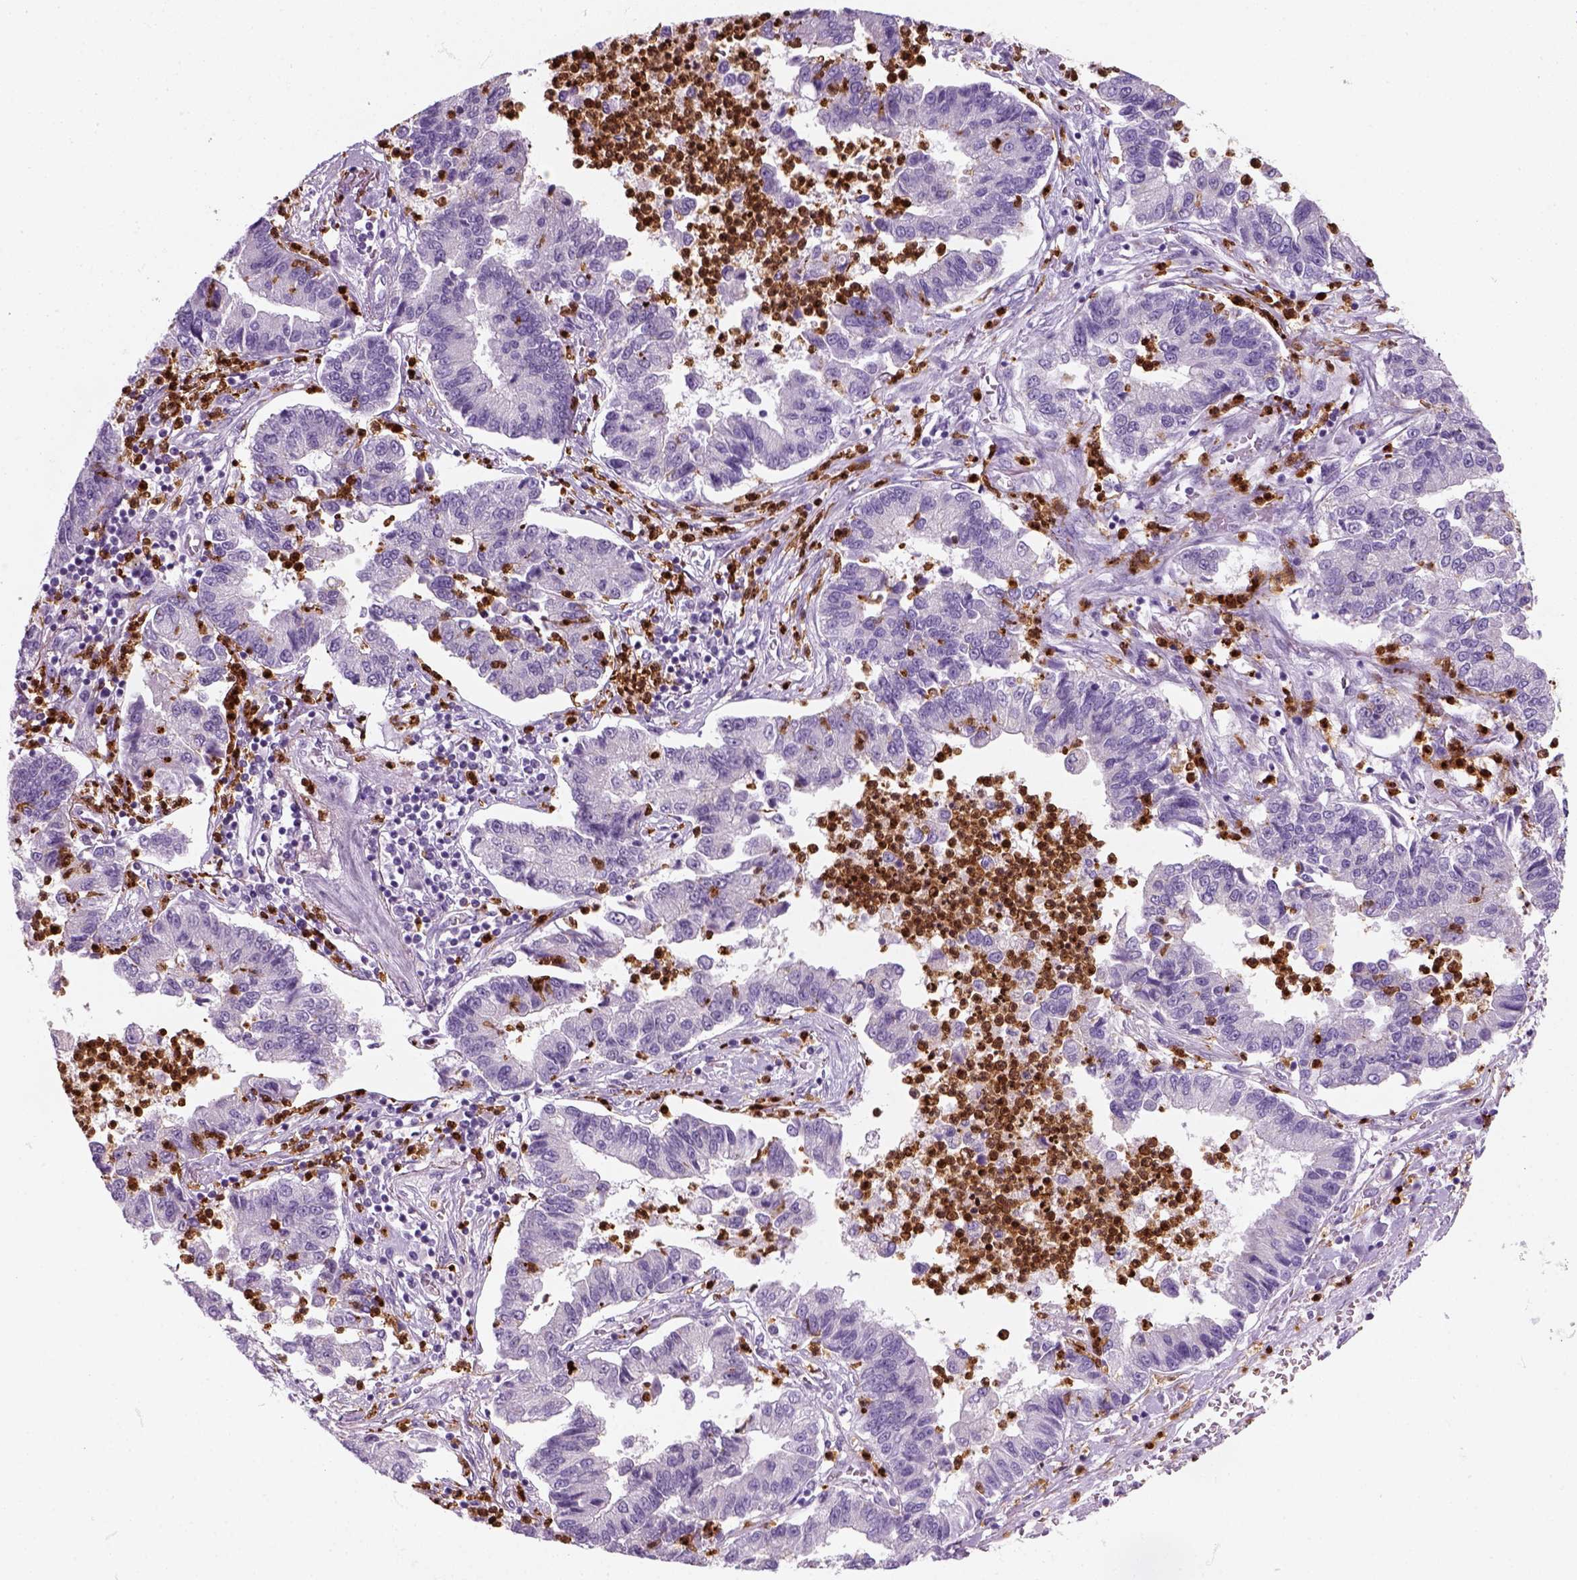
{"staining": {"intensity": "negative", "quantity": "none", "location": "none"}, "tissue": "lung cancer", "cell_type": "Tumor cells", "image_type": "cancer", "snomed": [{"axis": "morphology", "description": "Adenocarcinoma, NOS"}, {"axis": "topography", "description": "Lung"}], "caption": "Image shows no significant protein staining in tumor cells of lung adenocarcinoma.", "gene": "IL4", "patient": {"sex": "female", "age": 57}}